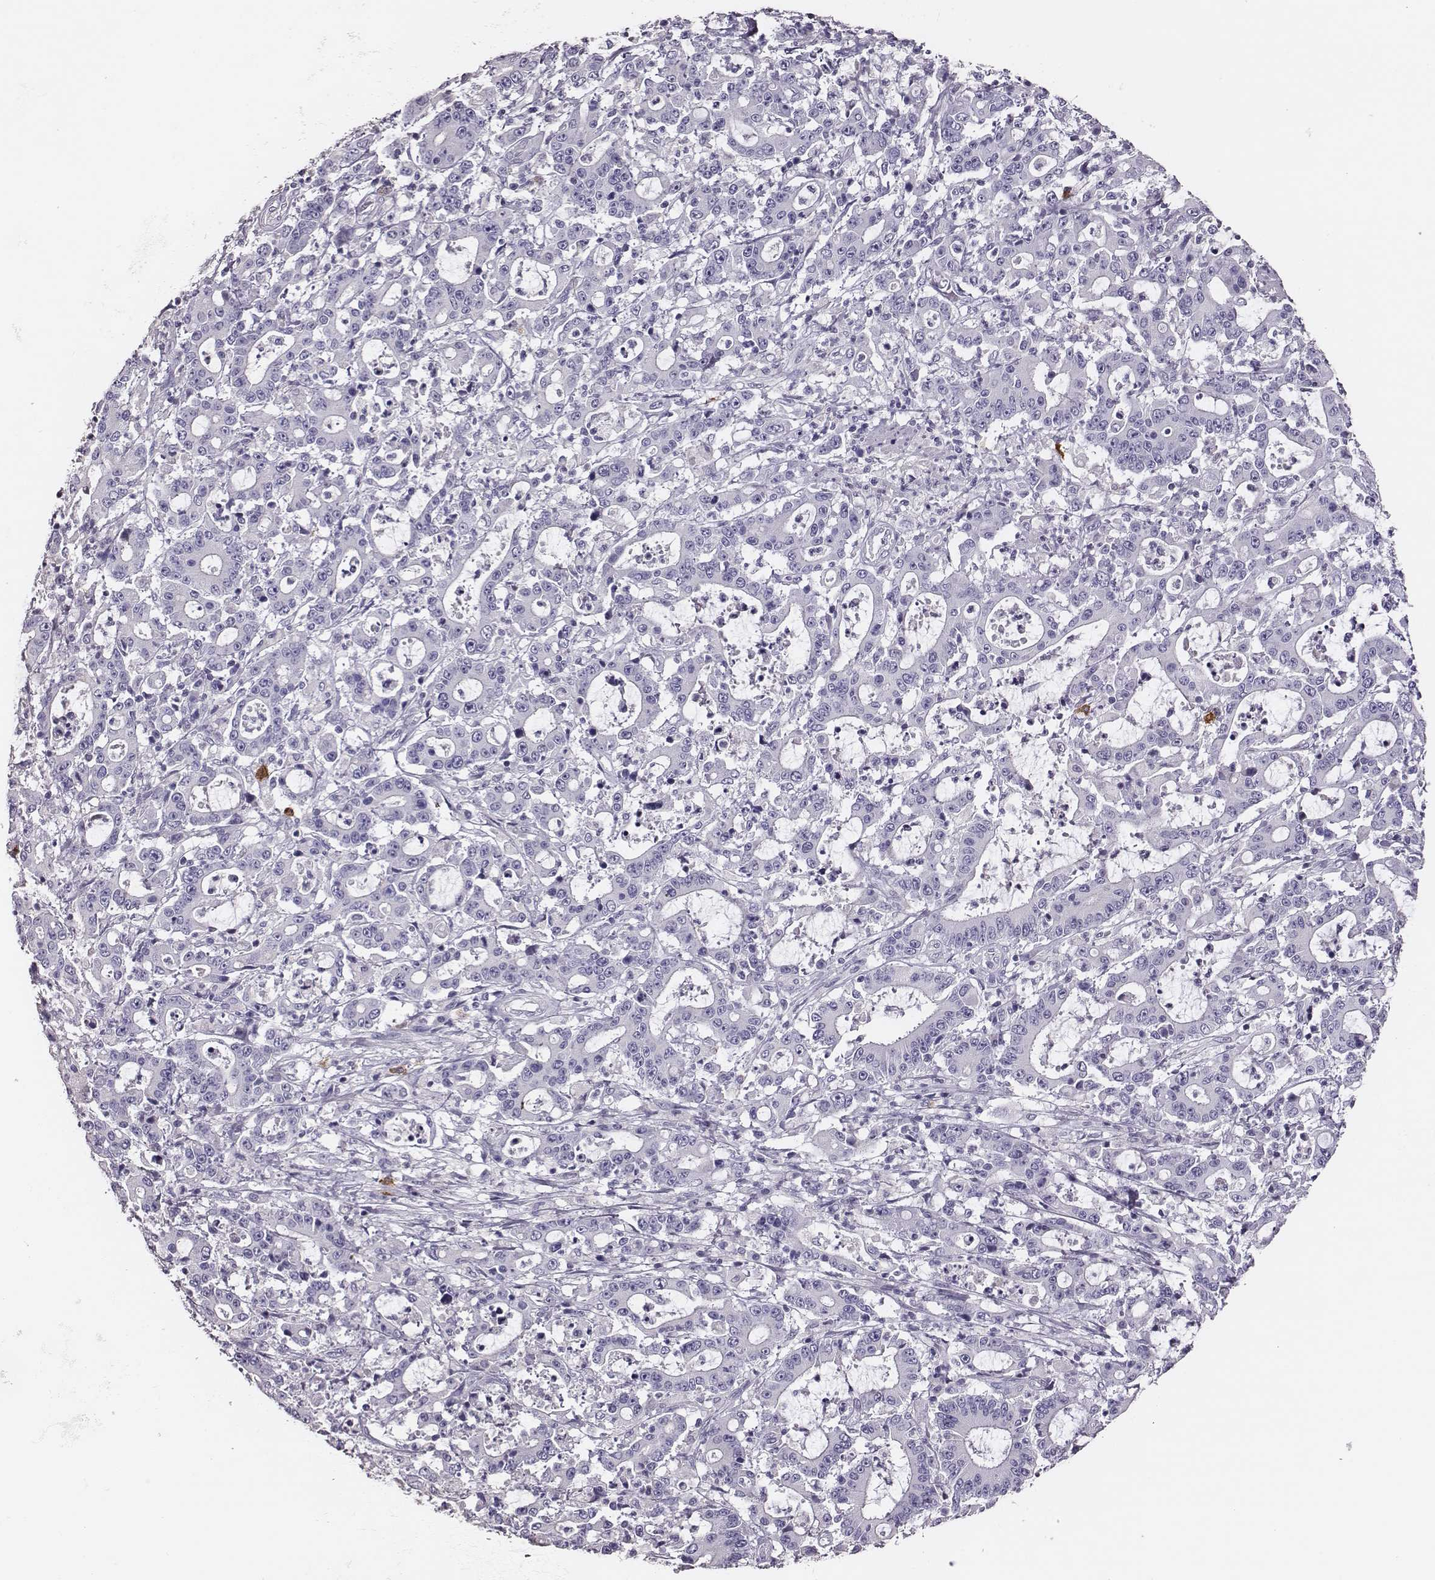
{"staining": {"intensity": "negative", "quantity": "none", "location": "none"}, "tissue": "stomach cancer", "cell_type": "Tumor cells", "image_type": "cancer", "snomed": [{"axis": "morphology", "description": "Adenocarcinoma, NOS"}, {"axis": "topography", "description": "Stomach, upper"}], "caption": "DAB (3,3'-diaminobenzidine) immunohistochemical staining of adenocarcinoma (stomach) demonstrates no significant expression in tumor cells.", "gene": "P2RY10", "patient": {"sex": "male", "age": 68}}